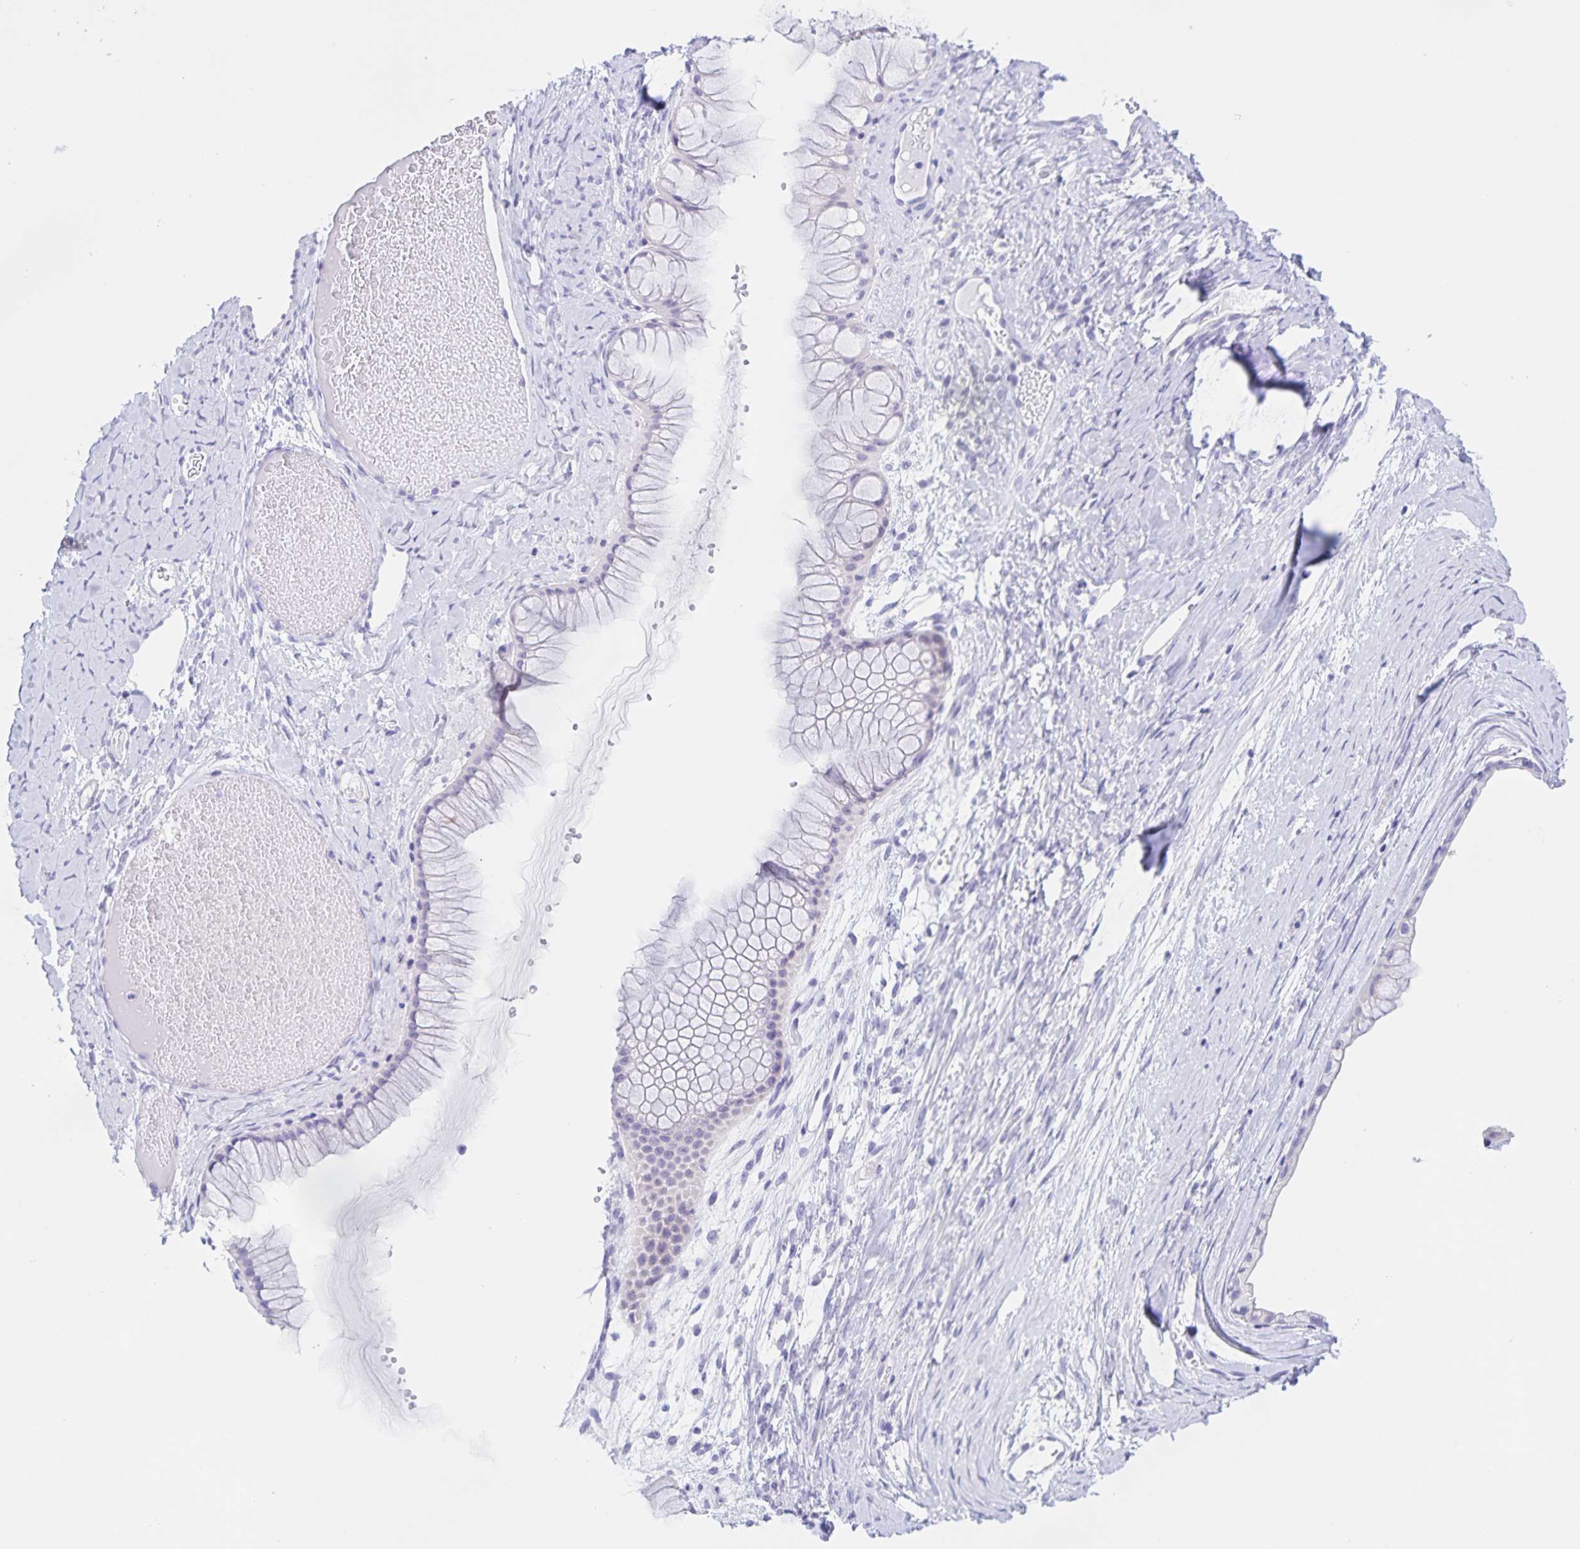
{"staining": {"intensity": "negative", "quantity": "none", "location": "none"}, "tissue": "ovarian cancer", "cell_type": "Tumor cells", "image_type": "cancer", "snomed": [{"axis": "morphology", "description": "Cystadenocarcinoma, mucinous, NOS"}, {"axis": "topography", "description": "Ovary"}], "caption": "A high-resolution image shows IHC staining of mucinous cystadenocarcinoma (ovarian), which displays no significant expression in tumor cells.", "gene": "TGIF2LX", "patient": {"sex": "female", "age": 61}}